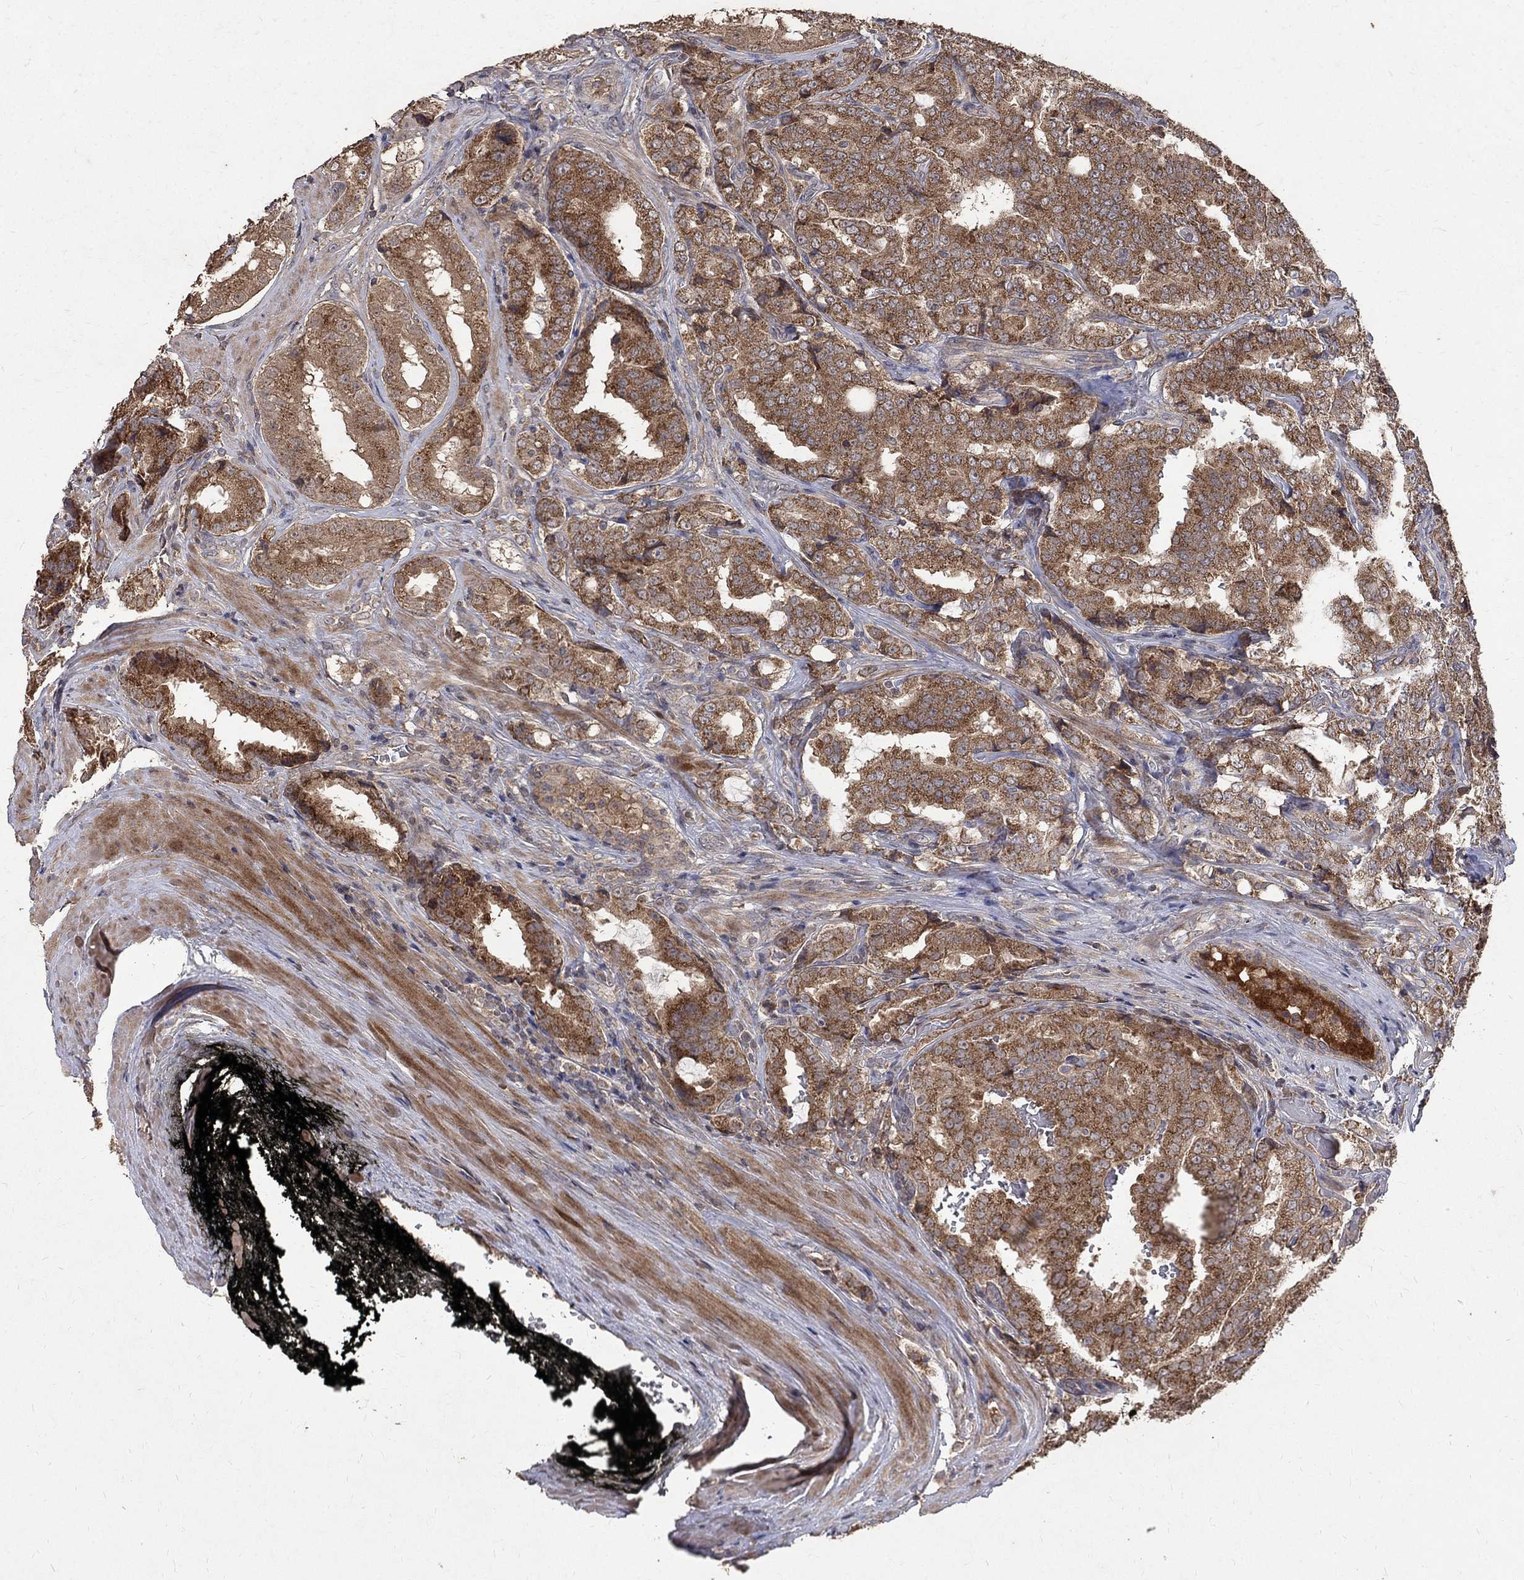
{"staining": {"intensity": "moderate", "quantity": "25%-75%", "location": "cytoplasmic/membranous"}, "tissue": "prostate cancer", "cell_type": "Tumor cells", "image_type": "cancer", "snomed": [{"axis": "morphology", "description": "Adenocarcinoma, NOS"}, {"axis": "topography", "description": "Prostate"}], "caption": "Immunohistochemical staining of human prostate adenocarcinoma reveals medium levels of moderate cytoplasmic/membranous expression in about 25%-75% of tumor cells.", "gene": "C17orf75", "patient": {"sex": "male", "age": 65}}